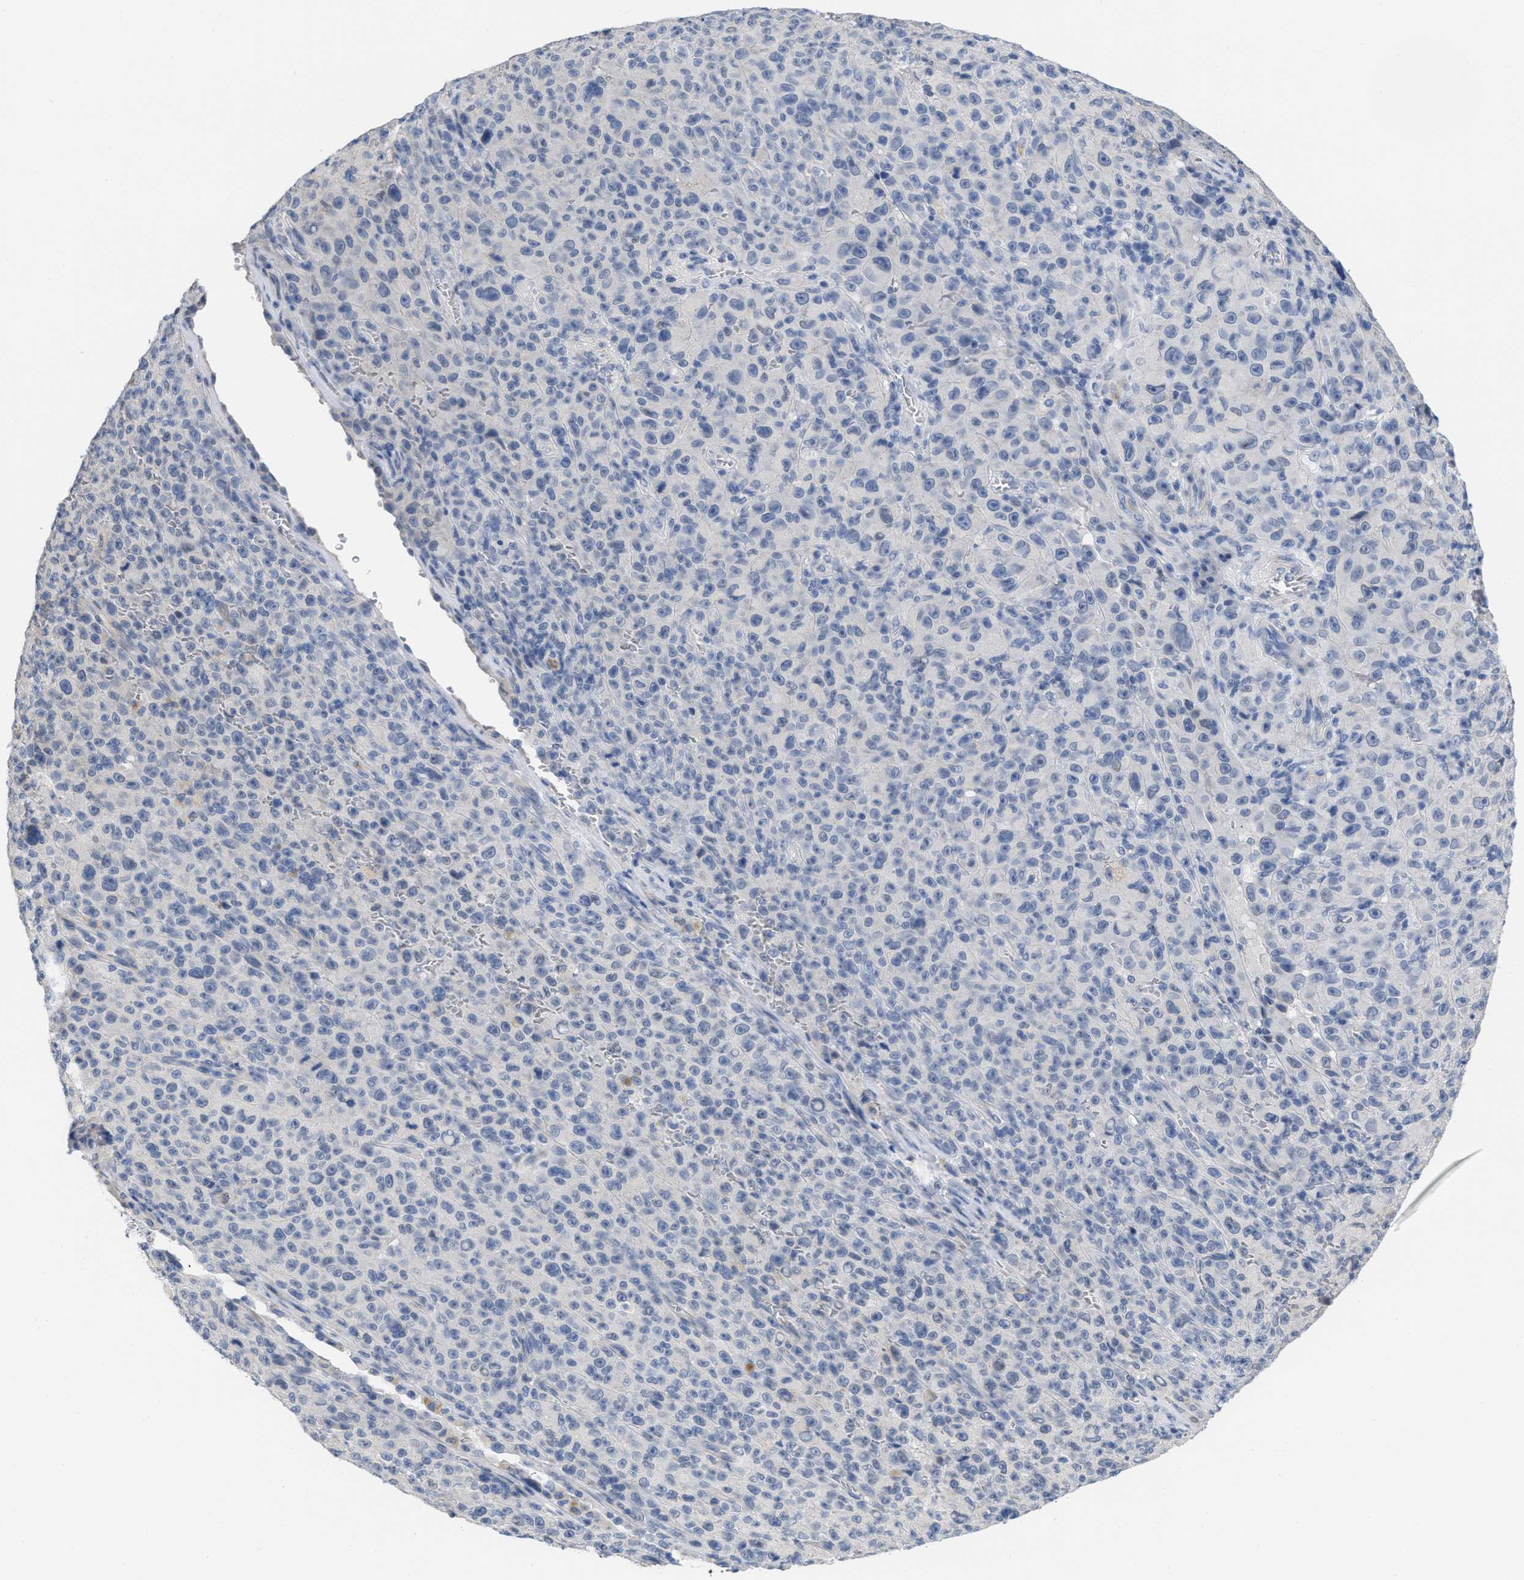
{"staining": {"intensity": "negative", "quantity": "none", "location": "none"}, "tissue": "melanoma", "cell_type": "Tumor cells", "image_type": "cancer", "snomed": [{"axis": "morphology", "description": "Malignant melanoma, NOS"}, {"axis": "topography", "description": "Skin"}], "caption": "Immunohistochemistry (IHC) photomicrograph of melanoma stained for a protein (brown), which exhibits no positivity in tumor cells.", "gene": "ACKR1", "patient": {"sex": "female", "age": 82}}